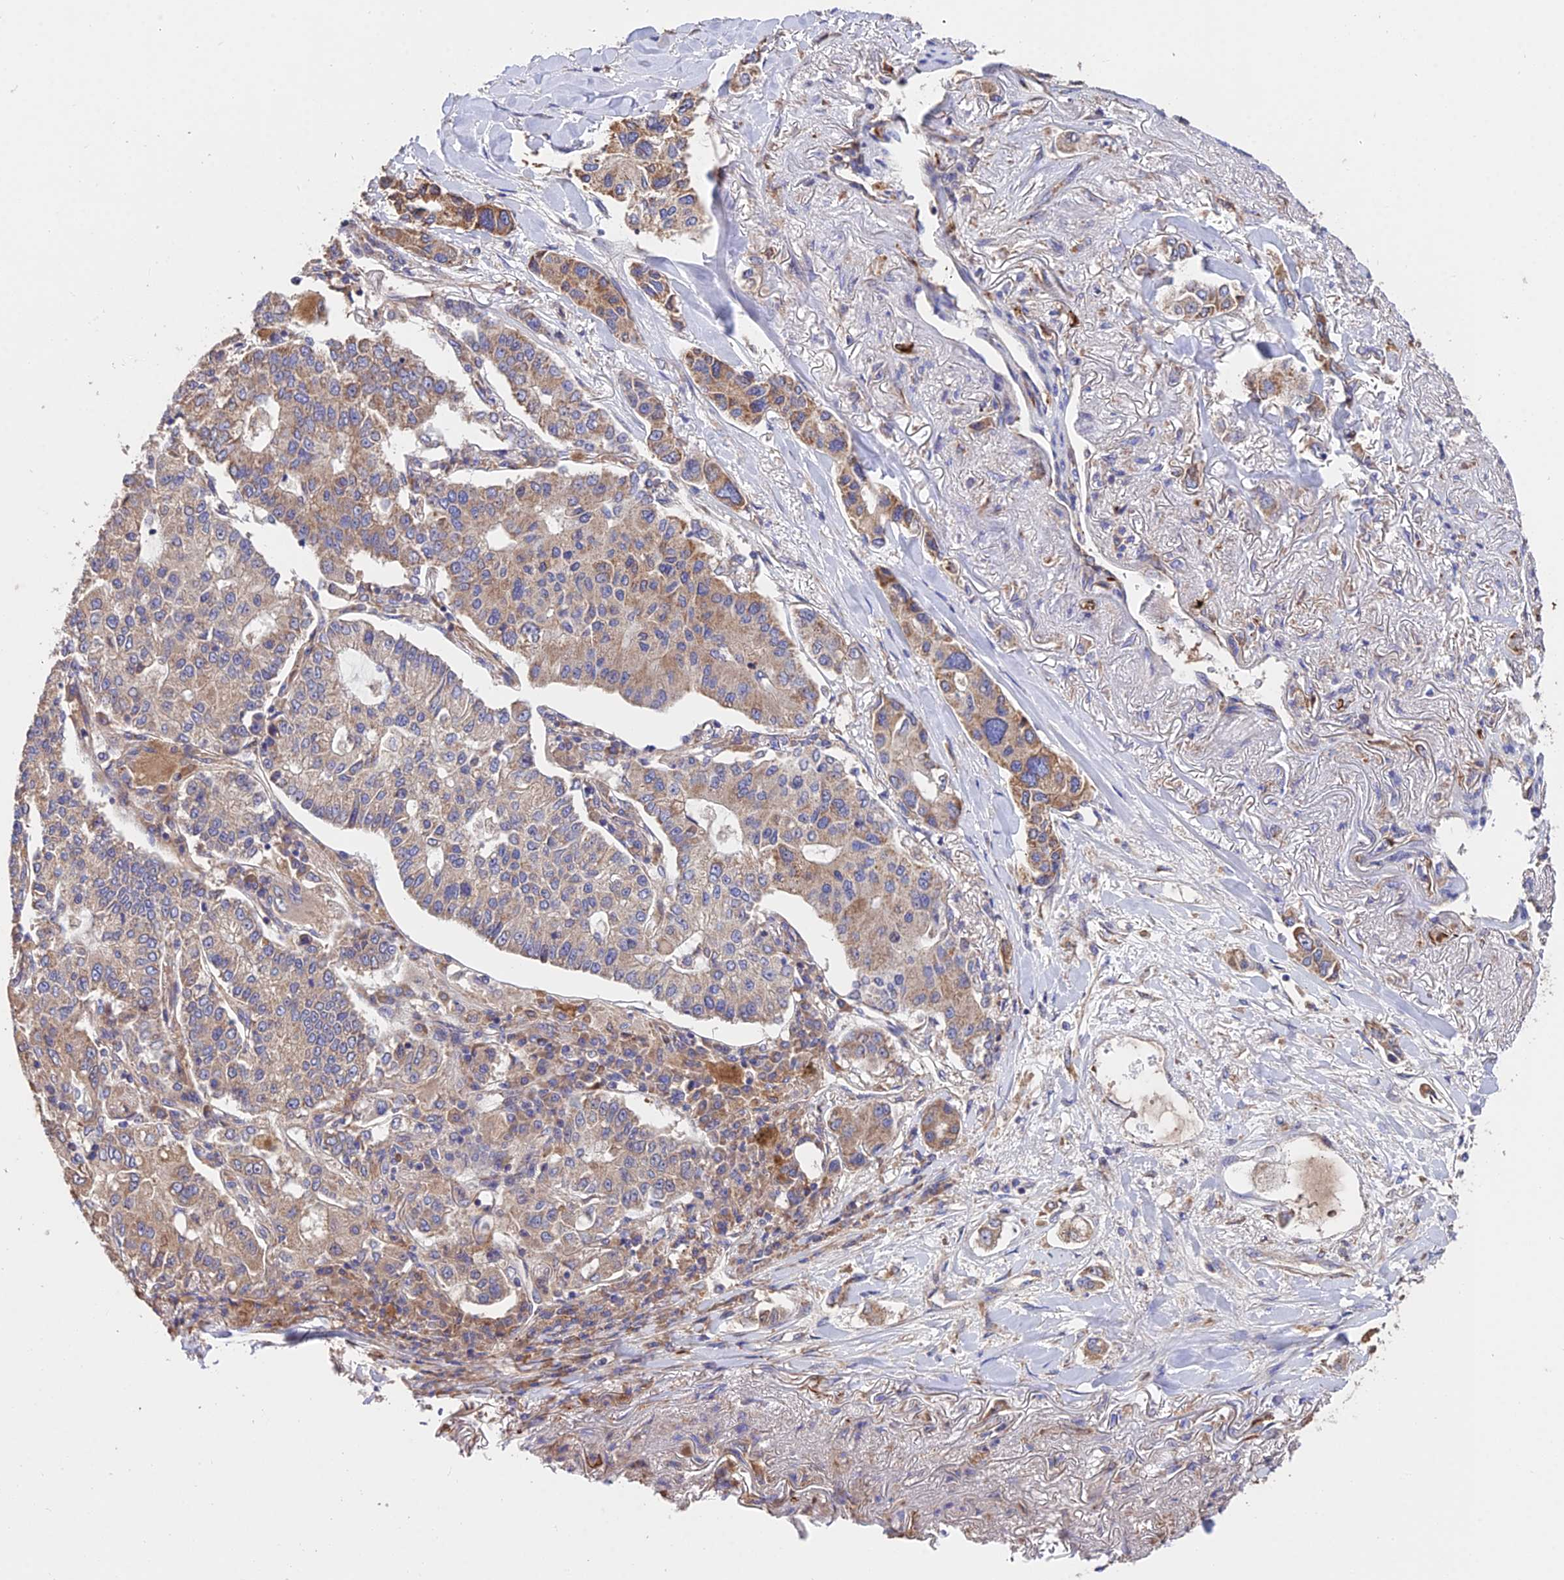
{"staining": {"intensity": "moderate", "quantity": ">75%", "location": "cytoplasmic/membranous"}, "tissue": "lung cancer", "cell_type": "Tumor cells", "image_type": "cancer", "snomed": [{"axis": "morphology", "description": "Adenocarcinoma, NOS"}, {"axis": "topography", "description": "Lung"}], "caption": "DAB (3,3'-diaminobenzidine) immunohistochemical staining of lung cancer exhibits moderate cytoplasmic/membranous protein positivity in approximately >75% of tumor cells.", "gene": "CDC37L1", "patient": {"sex": "male", "age": 49}}